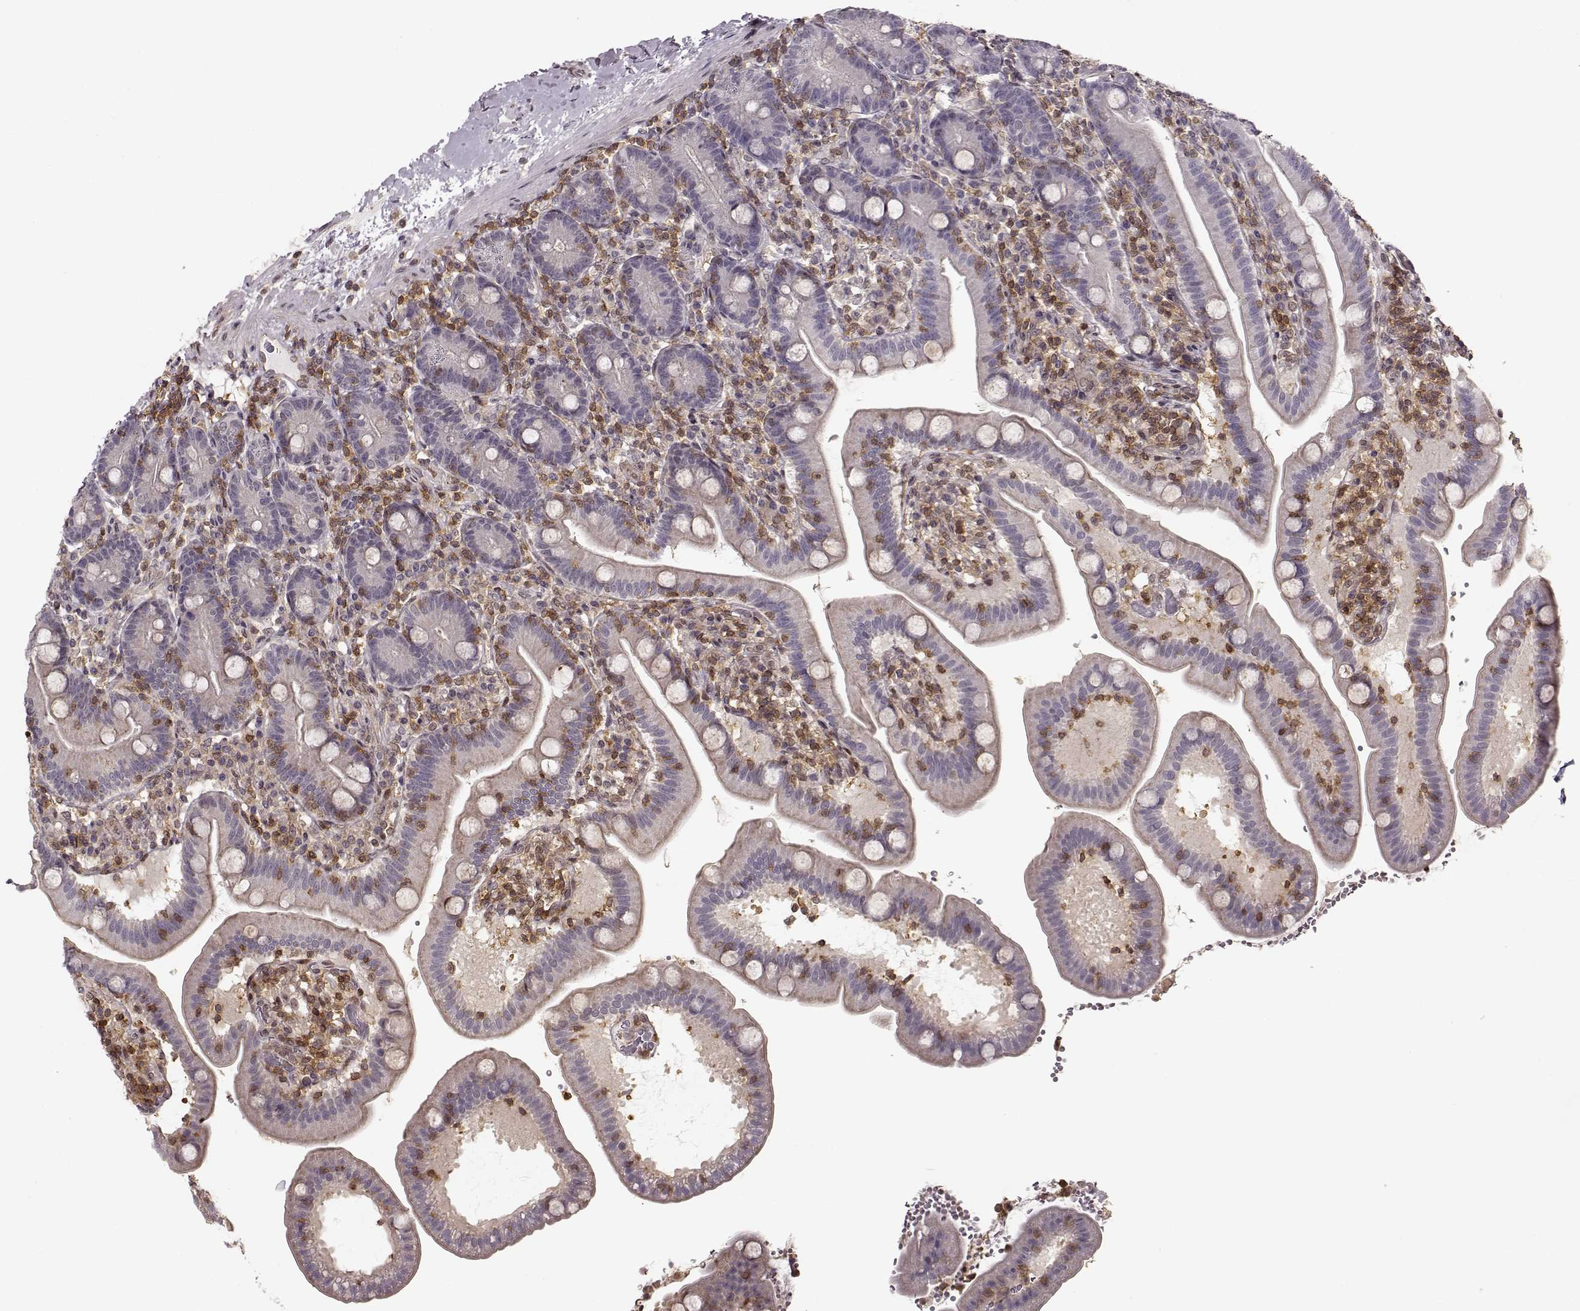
{"staining": {"intensity": "negative", "quantity": "none", "location": "none"}, "tissue": "small intestine", "cell_type": "Glandular cells", "image_type": "normal", "snomed": [{"axis": "morphology", "description": "Normal tissue, NOS"}, {"axis": "topography", "description": "Small intestine"}], "caption": "Photomicrograph shows no significant protein expression in glandular cells of normal small intestine.", "gene": "MFSD1", "patient": {"sex": "male", "age": 66}}